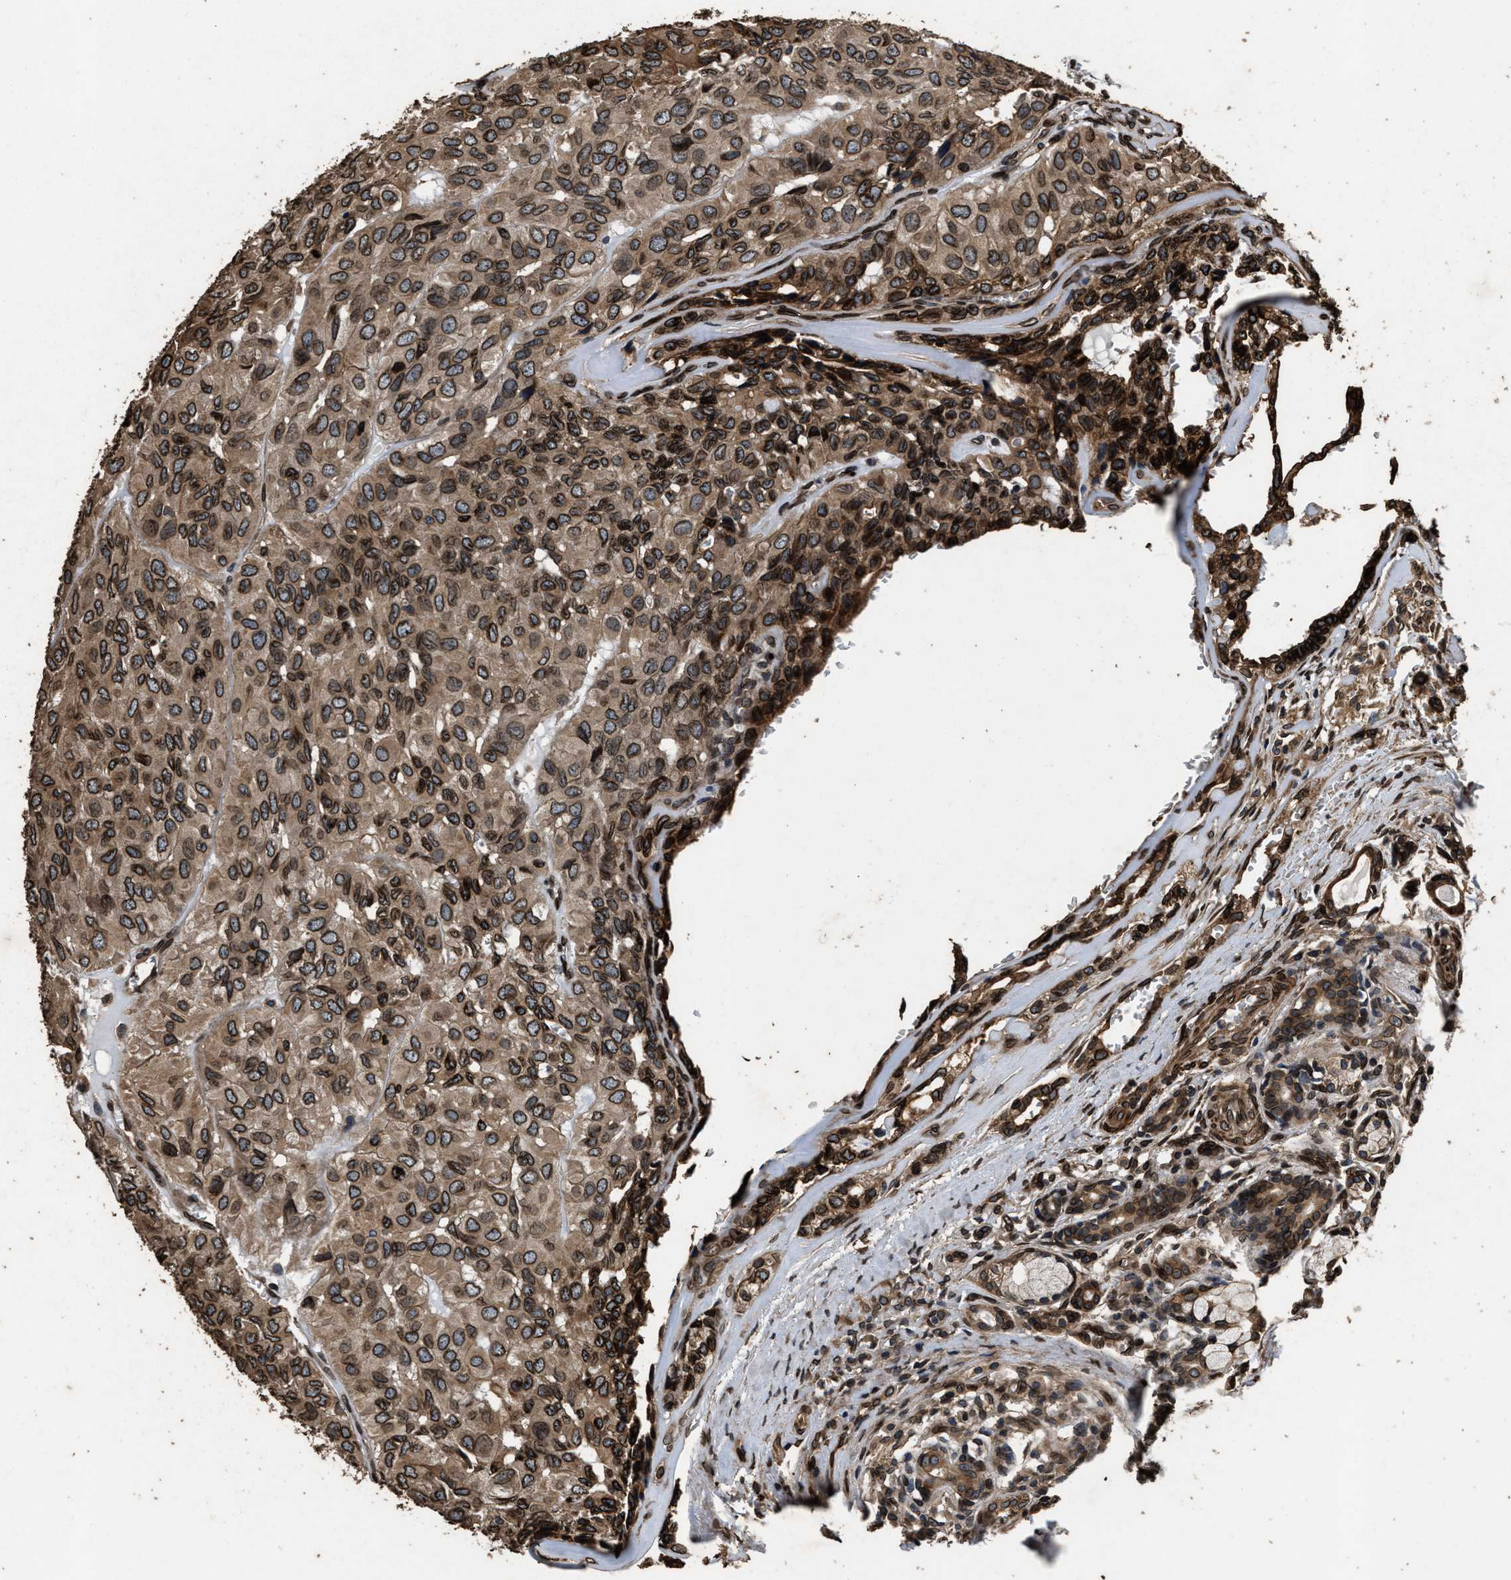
{"staining": {"intensity": "moderate", "quantity": ">75%", "location": "cytoplasmic/membranous,nuclear"}, "tissue": "head and neck cancer", "cell_type": "Tumor cells", "image_type": "cancer", "snomed": [{"axis": "morphology", "description": "Adenocarcinoma, NOS"}, {"axis": "topography", "description": "Salivary gland, NOS"}, {"axis": "topography", "description": "Head-Neck"}], "caption": "Adenocarcinoma (head and neck) tissue reveals moderate cytoplasmic/membranous and nuclear staining in approximately >75% of tumor cells", "gene": "ACCS", "patient": {"sex": "female", "age": 76}}